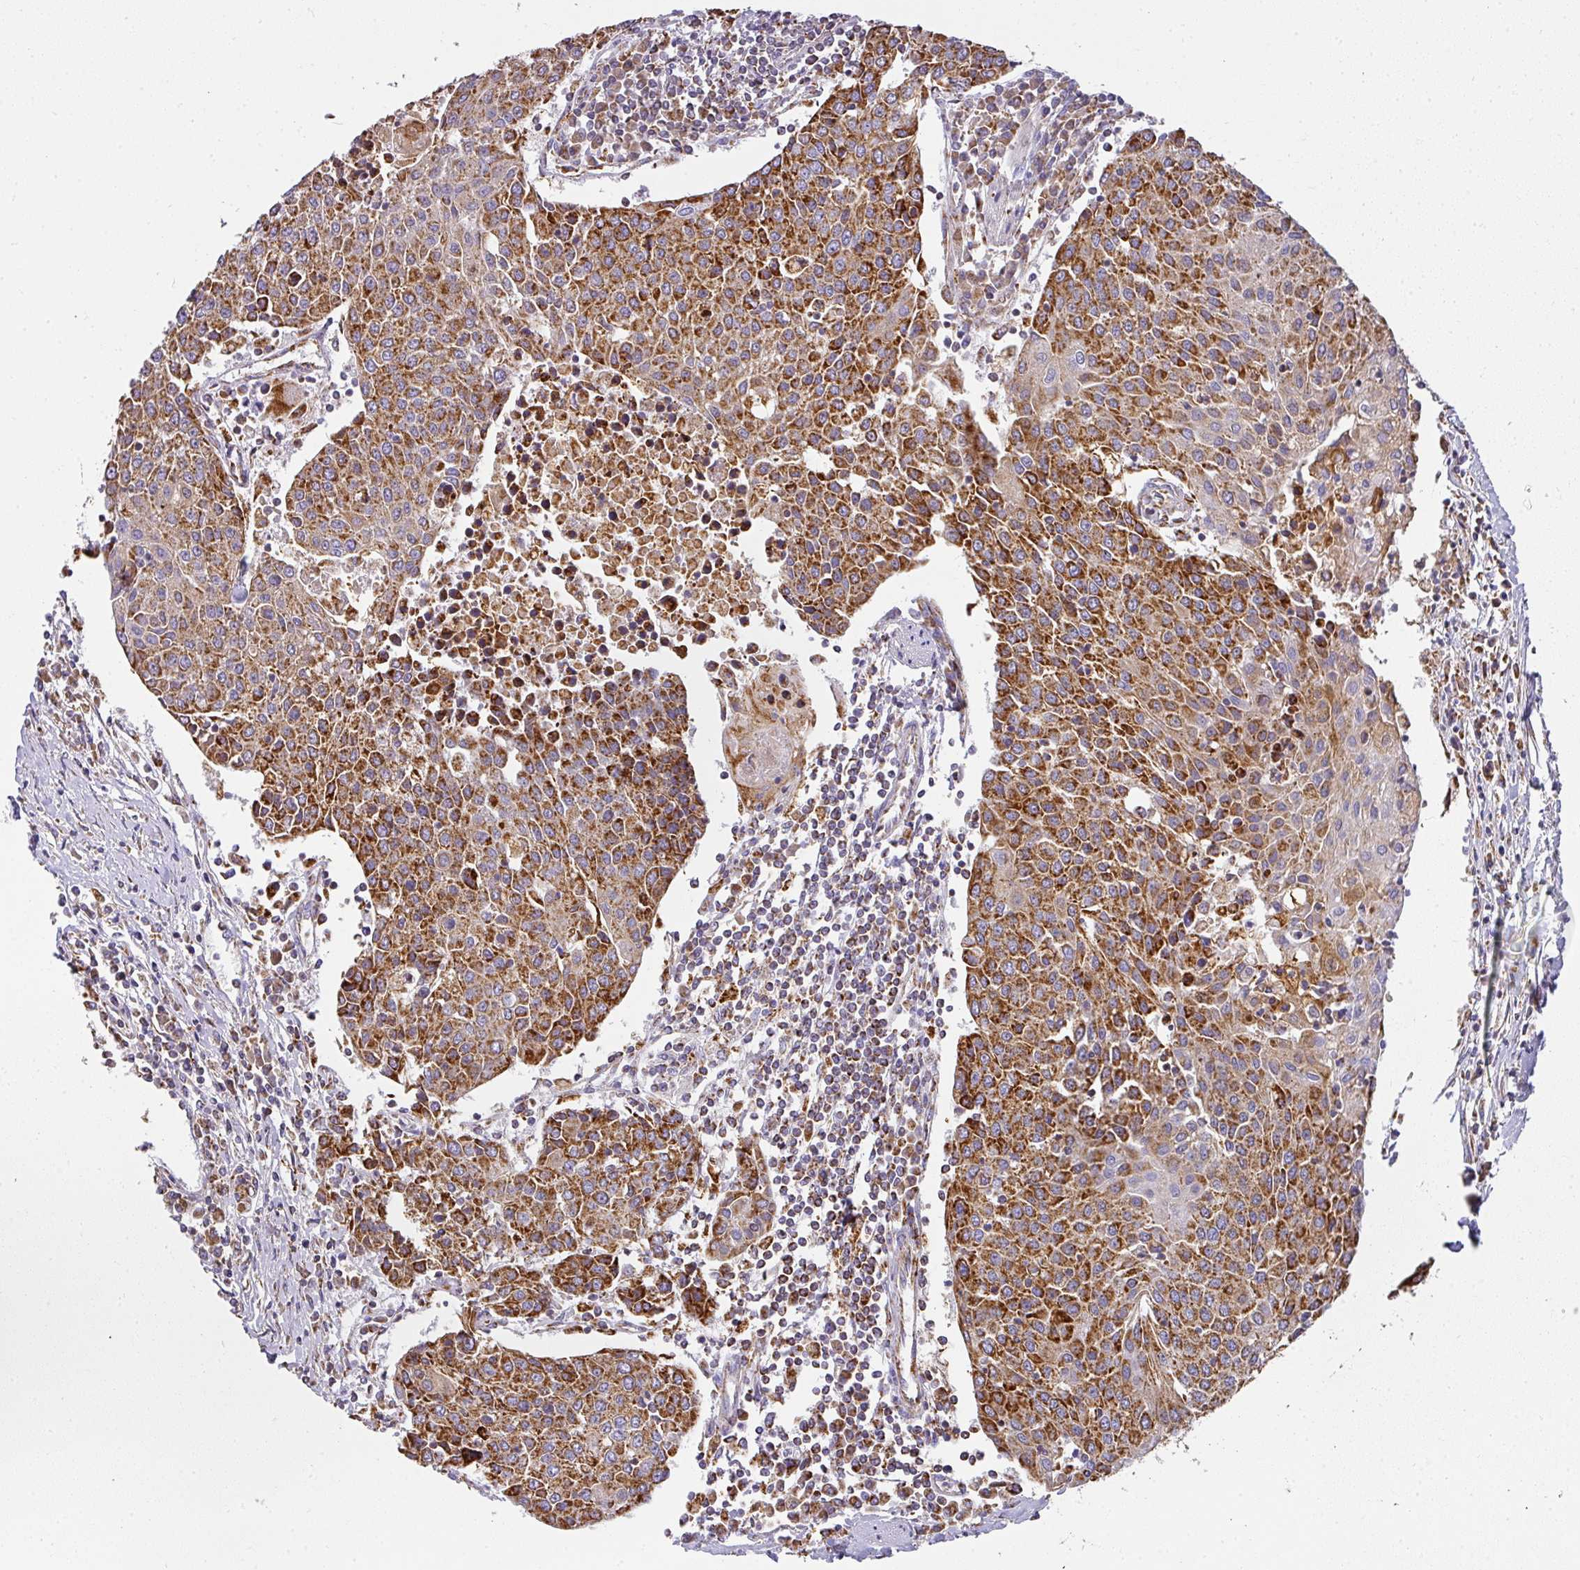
{"staining": {"intensity": "strong", "quantity": ">75%", "location": "cytoplasmic/membranous"}, "tissue": "urothelial cancer", "cell_type": "Tumor cells", "image_type": "cancer", "snomed": [{"axis": "morphology", "description": "Urothelial carcinoma, High grade"}, {"axis": "topography", "description": "Urinary bladder"}], "caption": "Urothelial cancer was stained to show a protein in brown. There is high levels of strong cytoplasmic/membranous staining in approximately >75% of tumor cells.", "gene": "UQCRFS1", "patient": {"sex": "female", "age": 85}}